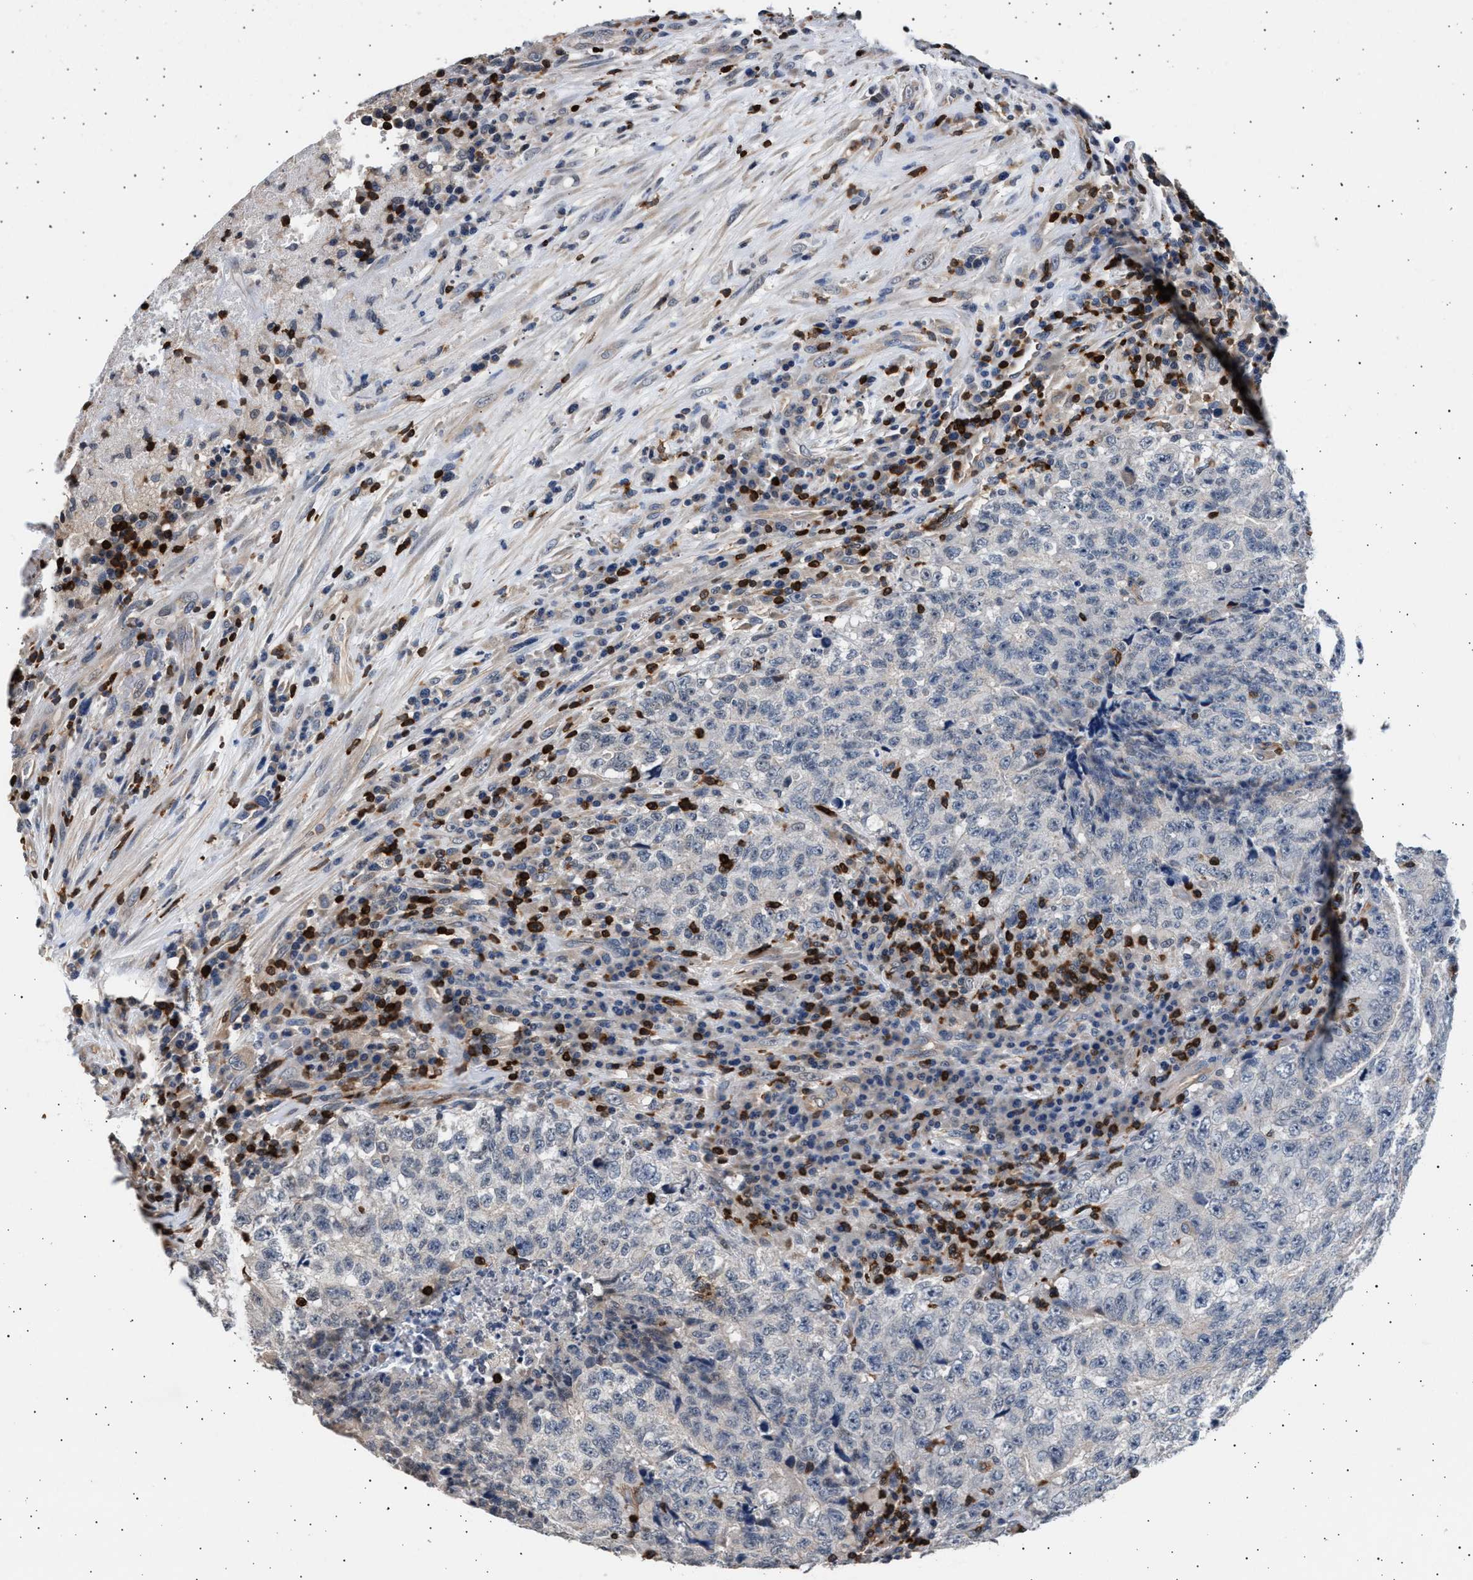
{"staining": {"intensity": "negative", "quantity": "none", "location": "none"}, "tissue": "testis cancer", "cell_type": "Tumor cells", "image_type": "cancer", "snomed": [{"axis": "morphology", "description": "Necrosis, NOS"}, {"axis": "morphology", "description": "Carcinoma, Embryonal, NOS"}, {"axis": "topography", "description": "Testis"}], "caption": "Immunohistochemical staining of human testis cancer (embryonal carcinoma) displays no significant positivity in tumor cells.", "gene": "GRAP2", "patient": {"sex": "male", "age": 19}}